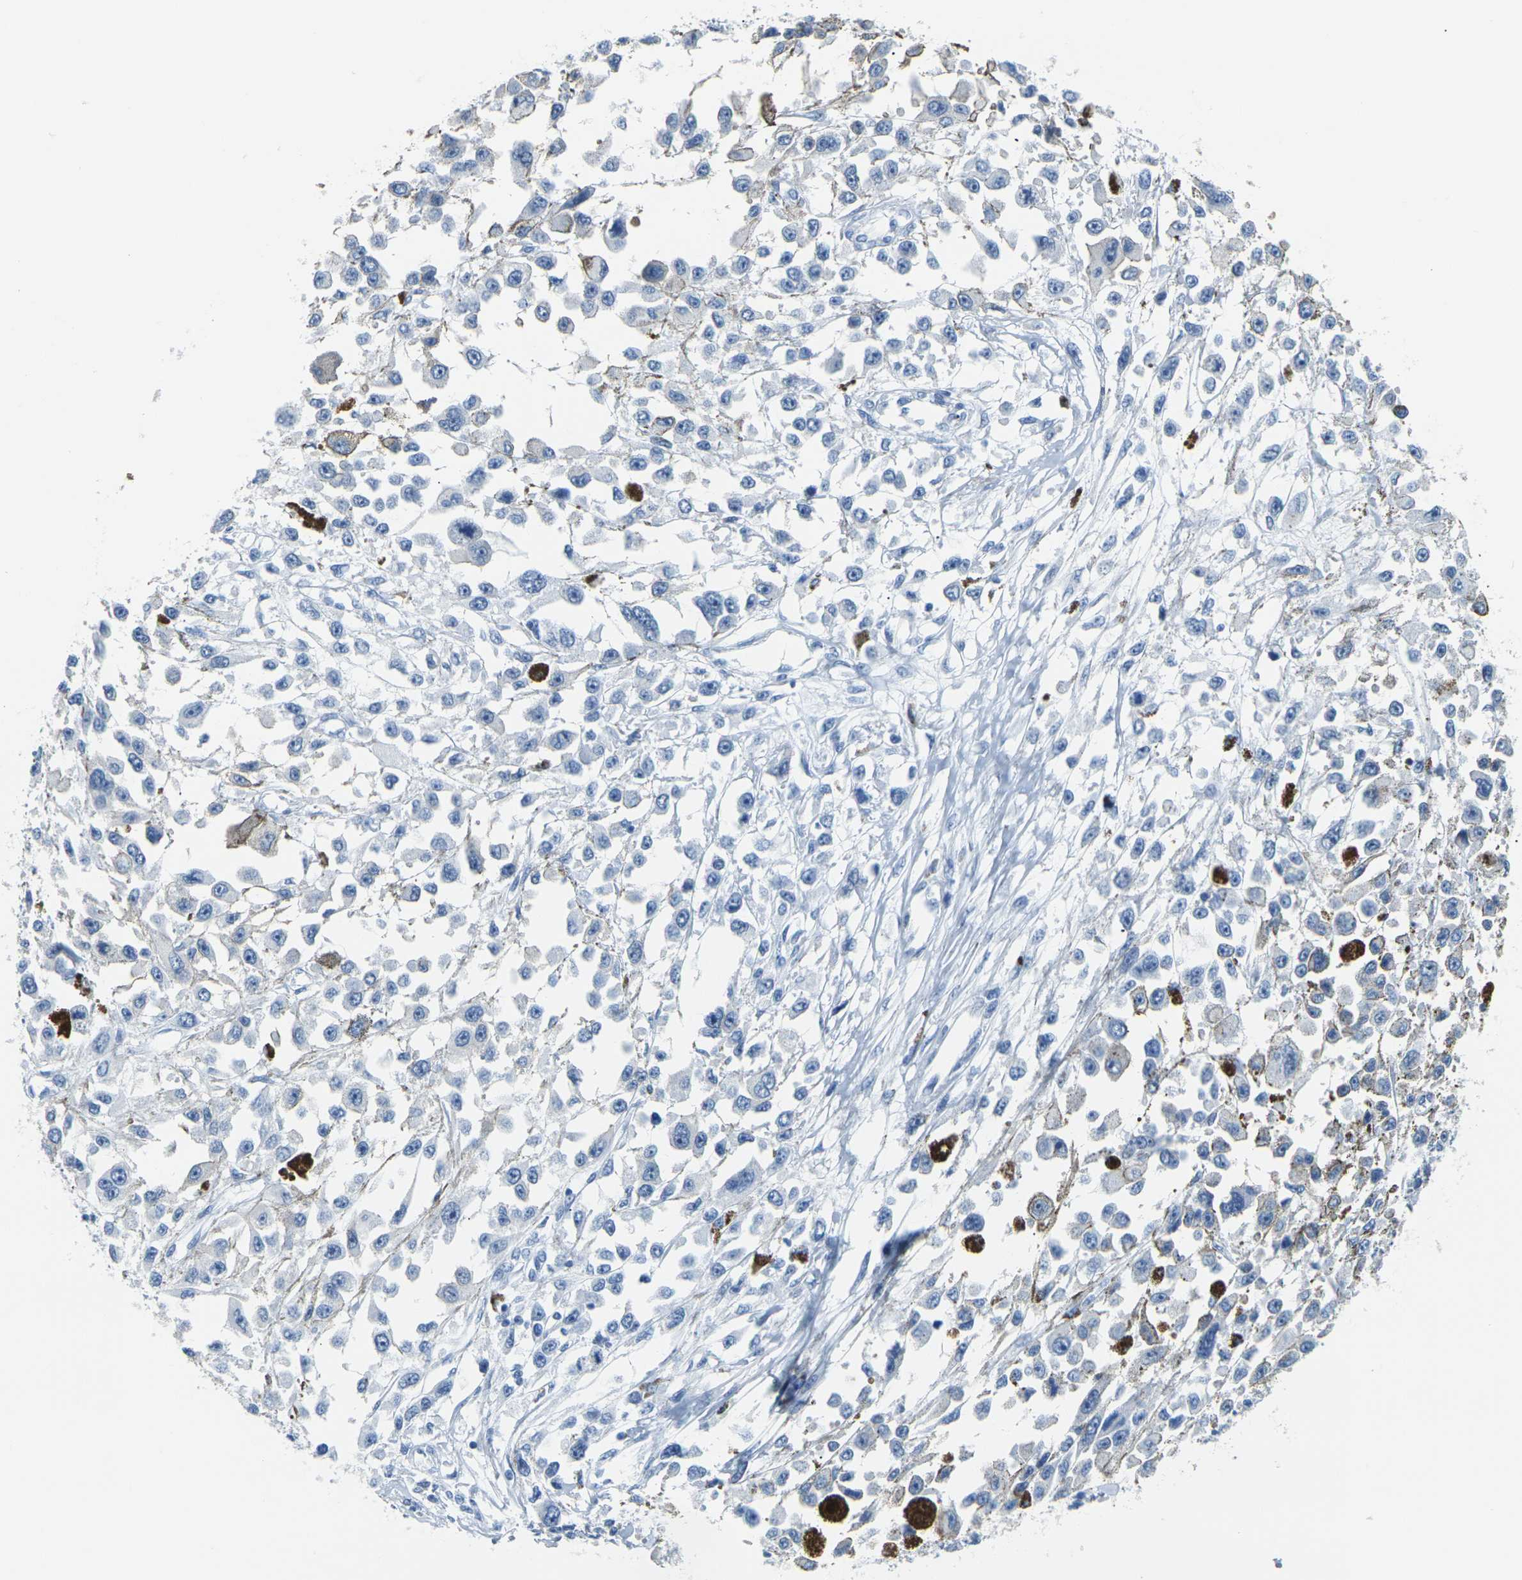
{"staining": {"intensity": "negative", "quantity": "none", "location": "none"}, "tissue": "melanoma", "cell_type": "Tumor cells", "image_type": "cancer", "snomed": [{"axis": "morphology", "description": "Malignant melanoma, Metastatic site"}, {"axis": "topography", "description": "Lymph node"}], "caption": "DAB immunohistochemical staining of melanoma displays no significant expression in tumor cells.", "gene": "CLDN7", "patient": {"sex": "male", "age": 59}}